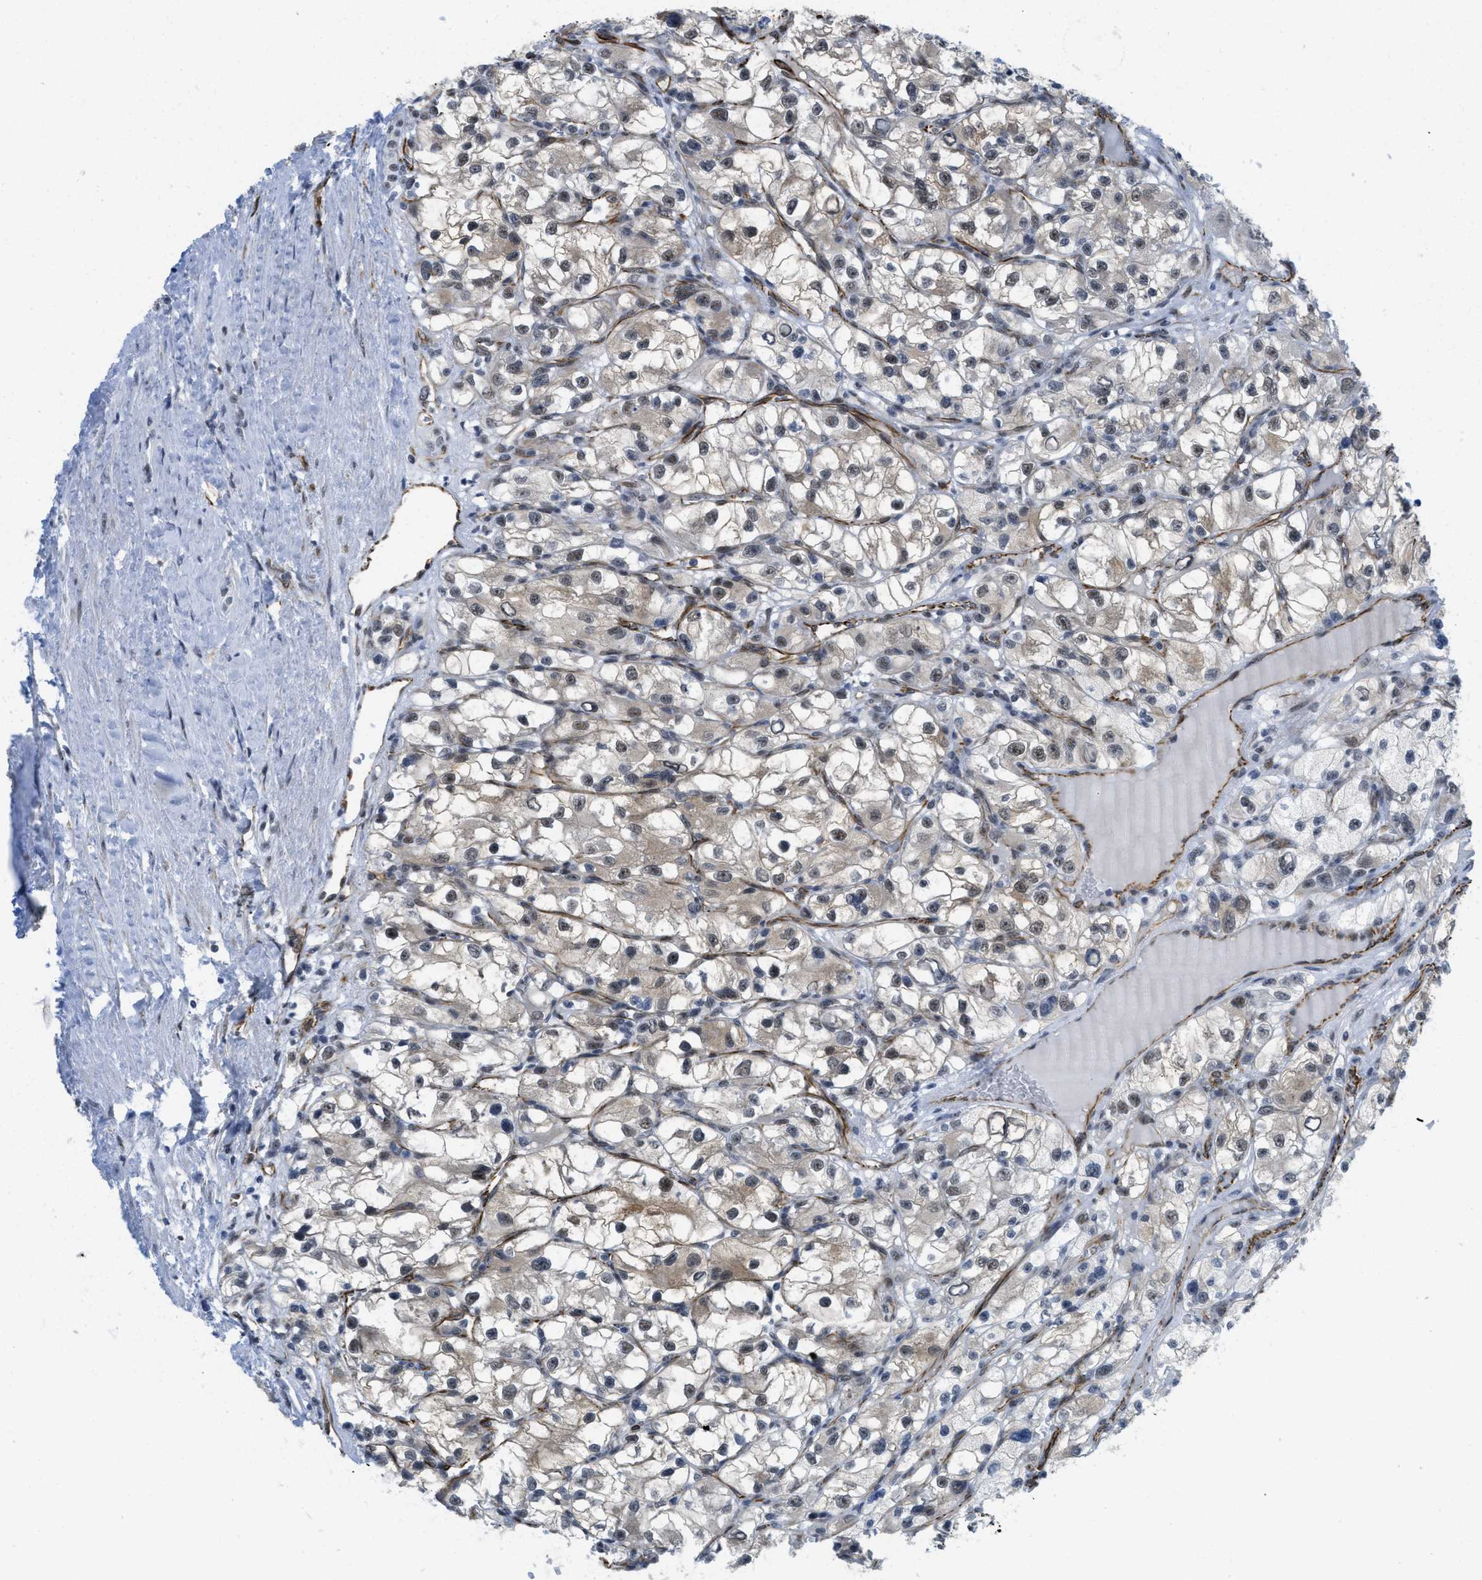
{"staining": {"intensity": "weak", "quantity": "<25%", "location": "cytoplasmic/membranous,nuclear"}, "tissue": "renal cancer", "cell_type": "Tumor cells", "image_type": "cancer", "snomed": [{"axis": "morphology", "description": "Adenocarcinoma, NOS"}, {"axis": "topography", "description": "Kidney"}], "caption": "Immunohistochemical staining of human adenocarcinoma (renal) reveals no significant expression in tumor cells. Nuclei are stained in blue.", "gene": "LRRC8B", "patient": {"sex": "female", "age": 57}}